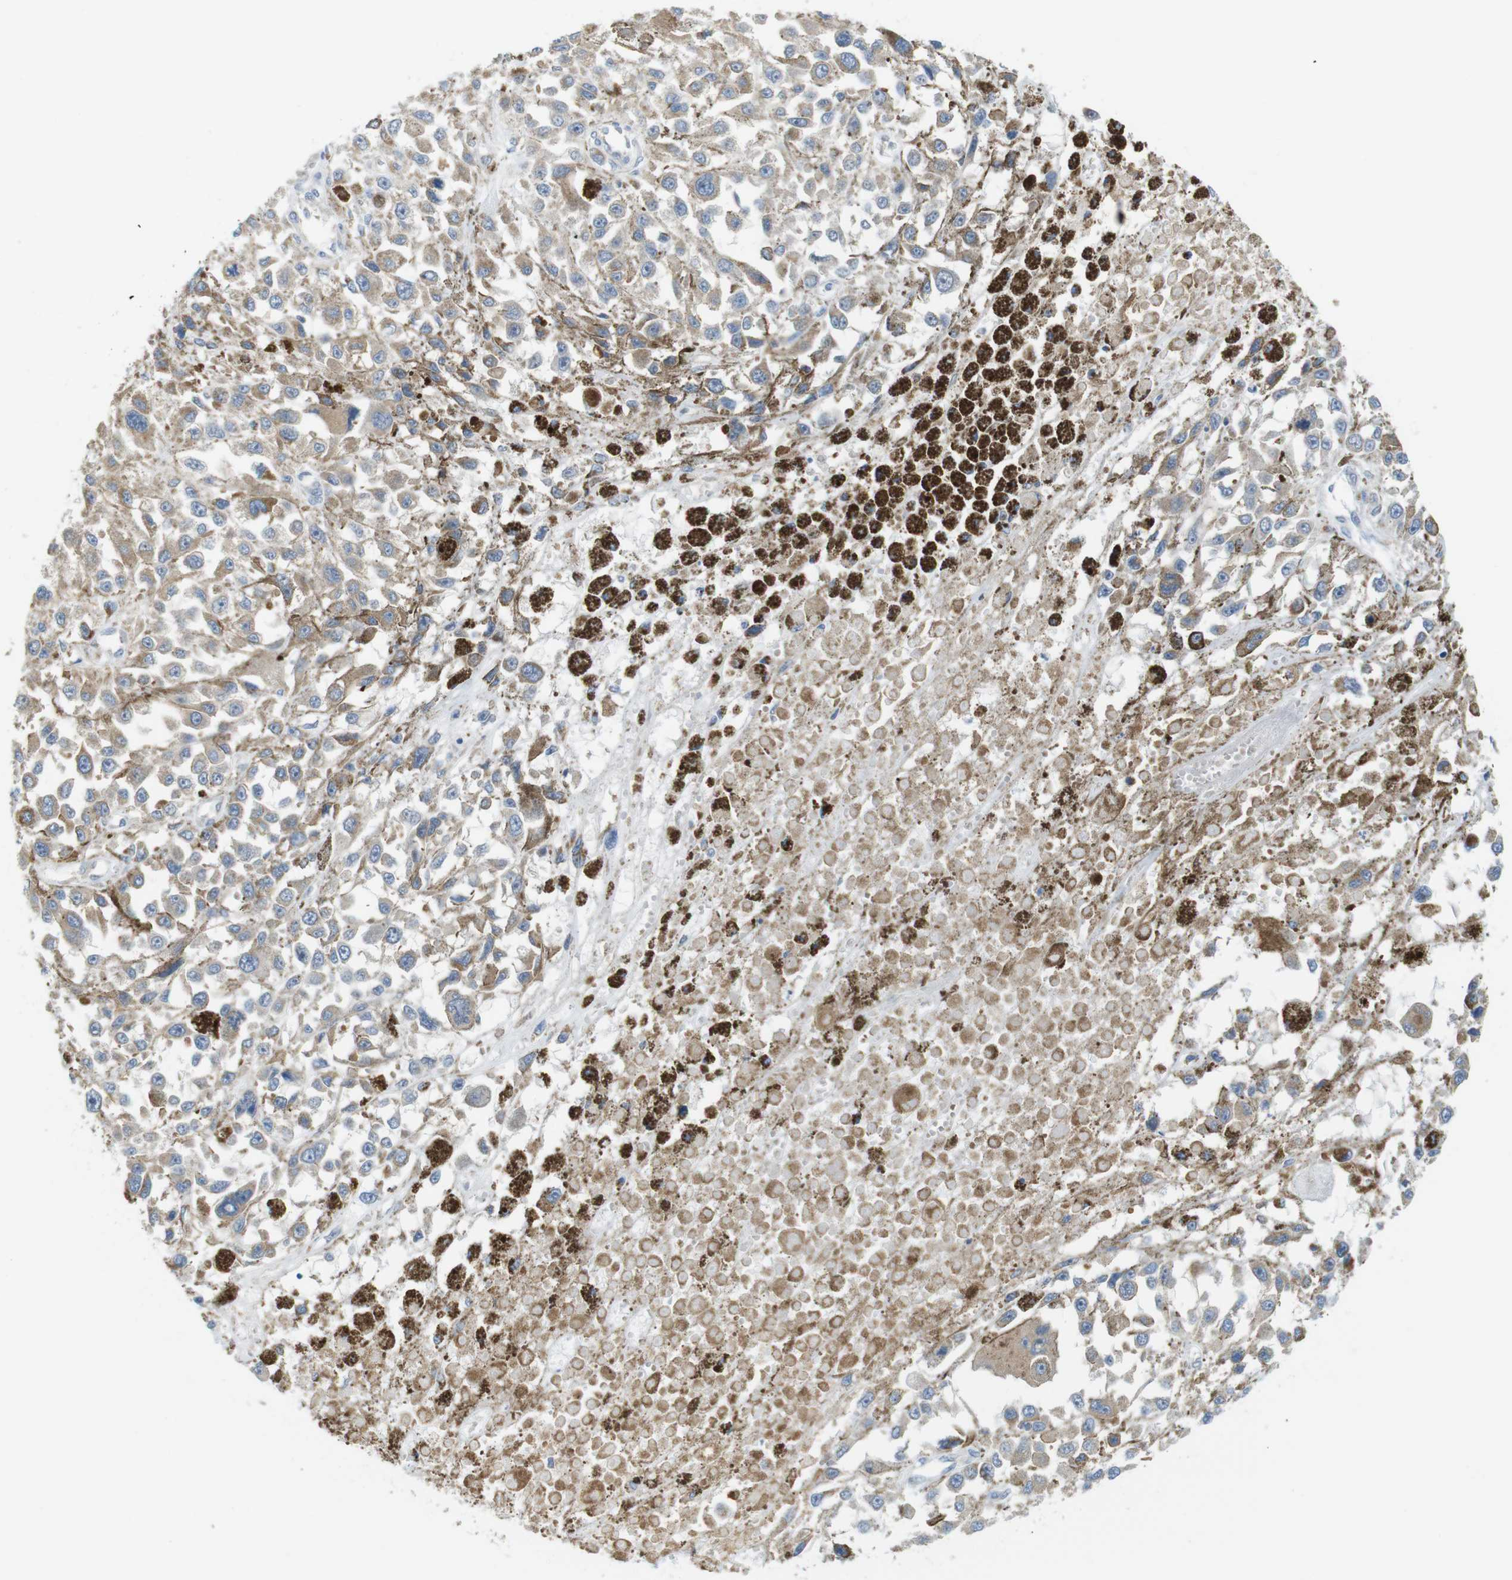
{"staining": {"intensity": "weak", "quantity": ">75%", "location": "cytoplasmic/membranous"}, "tissue": "melanoma", "cell_type": "Tumor cells", "image_type": "cancer", "snomed": [{"axis": "morphology", "description": "Malignant melanoma, Metastatic site"}, {"axis": "topography", "description": "Lymph node"}], "caption": "Tumor cells display low levels of weak cytoplasmic/membranous staining in about >75% of cells in melanoma. The staining was performed using DAB (3,3'-diaminobenzidine), with brown indicating positive protein expression. Nuclei are stained blue with hematoxylin.", "gene": "MARCHF1", "patient": {"sex": "male", "age": 59}}